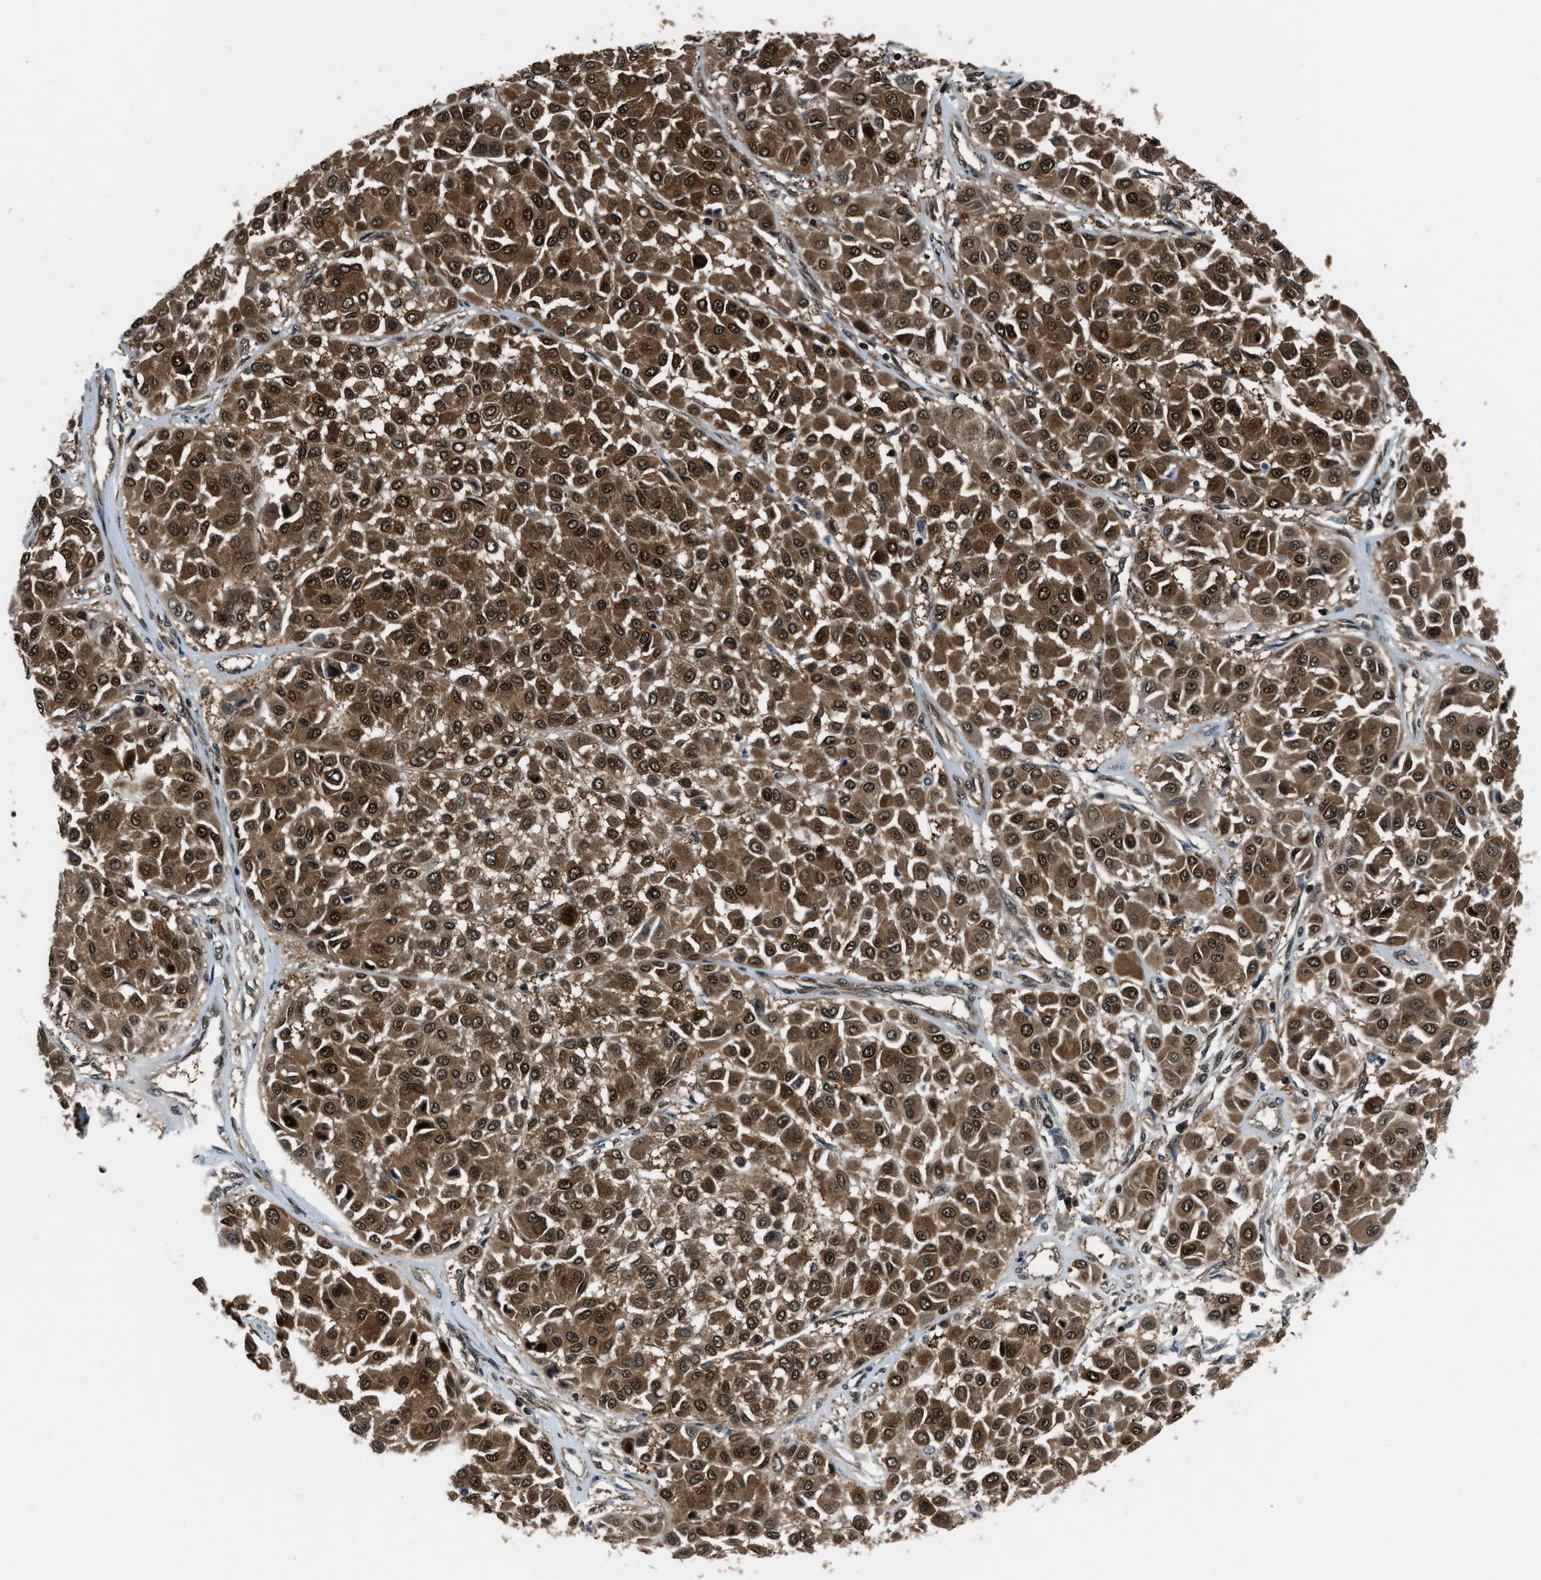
{"staining": {"intensity": "strong", "quantity": ">75%", "location": "cytoplasmic/membranous,nuclear"}, "tissue": "melanoma", "cell_type": "Tumor cells", "image_type": "cancer", "snomed": [{"axis": "morphology", "description": "Malignant melanoma, Metastatic site"}, {"axis": "topography", "description": "Soft tissue"}], "caption": "Immunohistochemical staining of malignant melanoma (metastatic site) demonstrates strong cytoplasmic/membranous and nuclear protein positivity in approximately >75% of tumor cells.", "gene": "NUDCD3", "patient": {"sex": "male", "age": 41}}